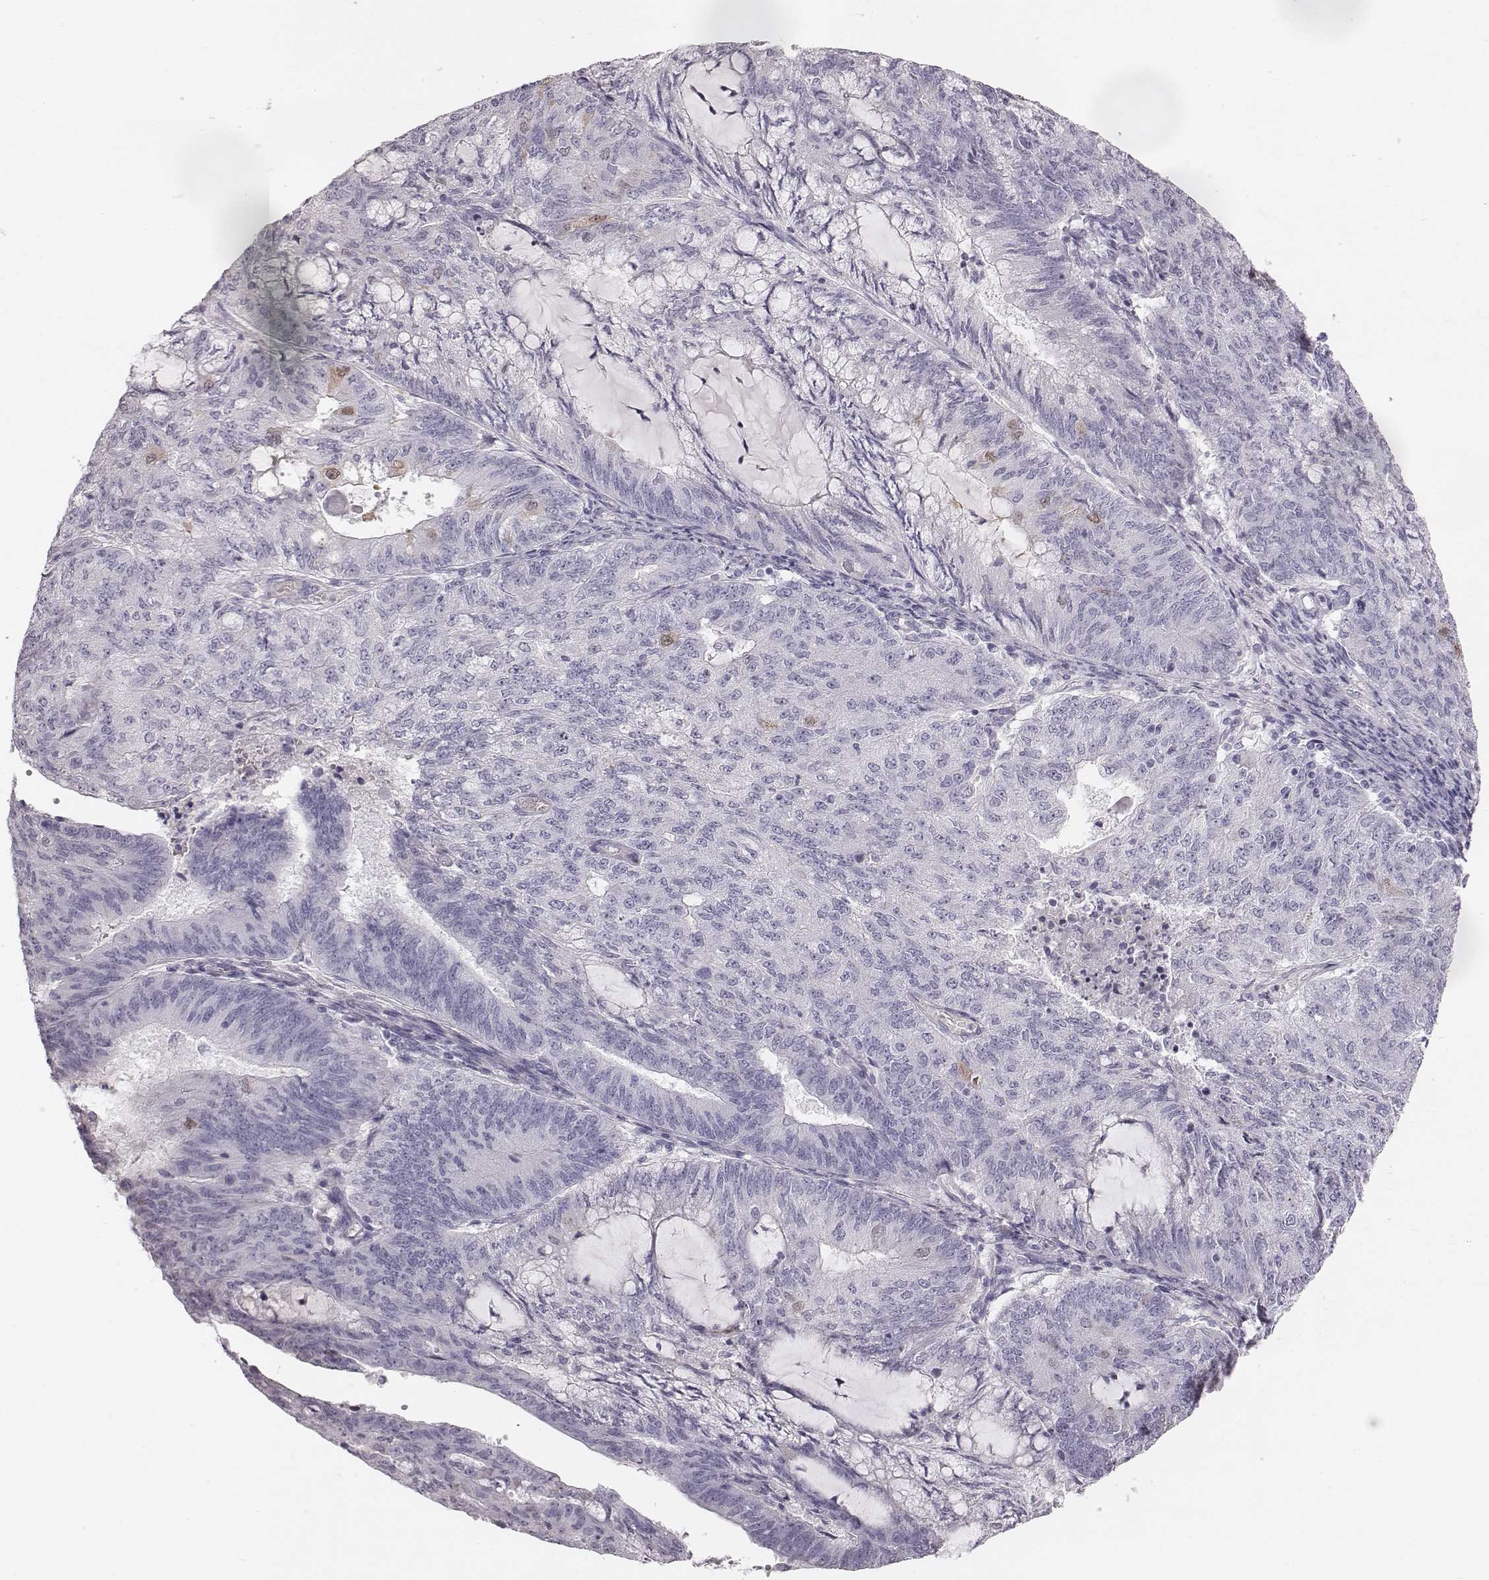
{"staining": {"intensity": "negative", "quantity": "none", "location": "none"}, "tissue": "endometrial cancer", "cell_type": "Tumor cells", "image_type": "cancer", "snomed": [{"axis": "morphology", "description": "Adenocarcinoma, NOS"}, {"axis": "topography", "description": "Endometrium"}], "caption": "Tumor cells are negative for brown protein staining in adenocarcinoma (endometrial). (DAB (3,3'-diaminobenzidine) immunohistochemistry (IHC), high magnification).", "gene": "CRISP1", "patient": {"sex": "female", "age": 82}}